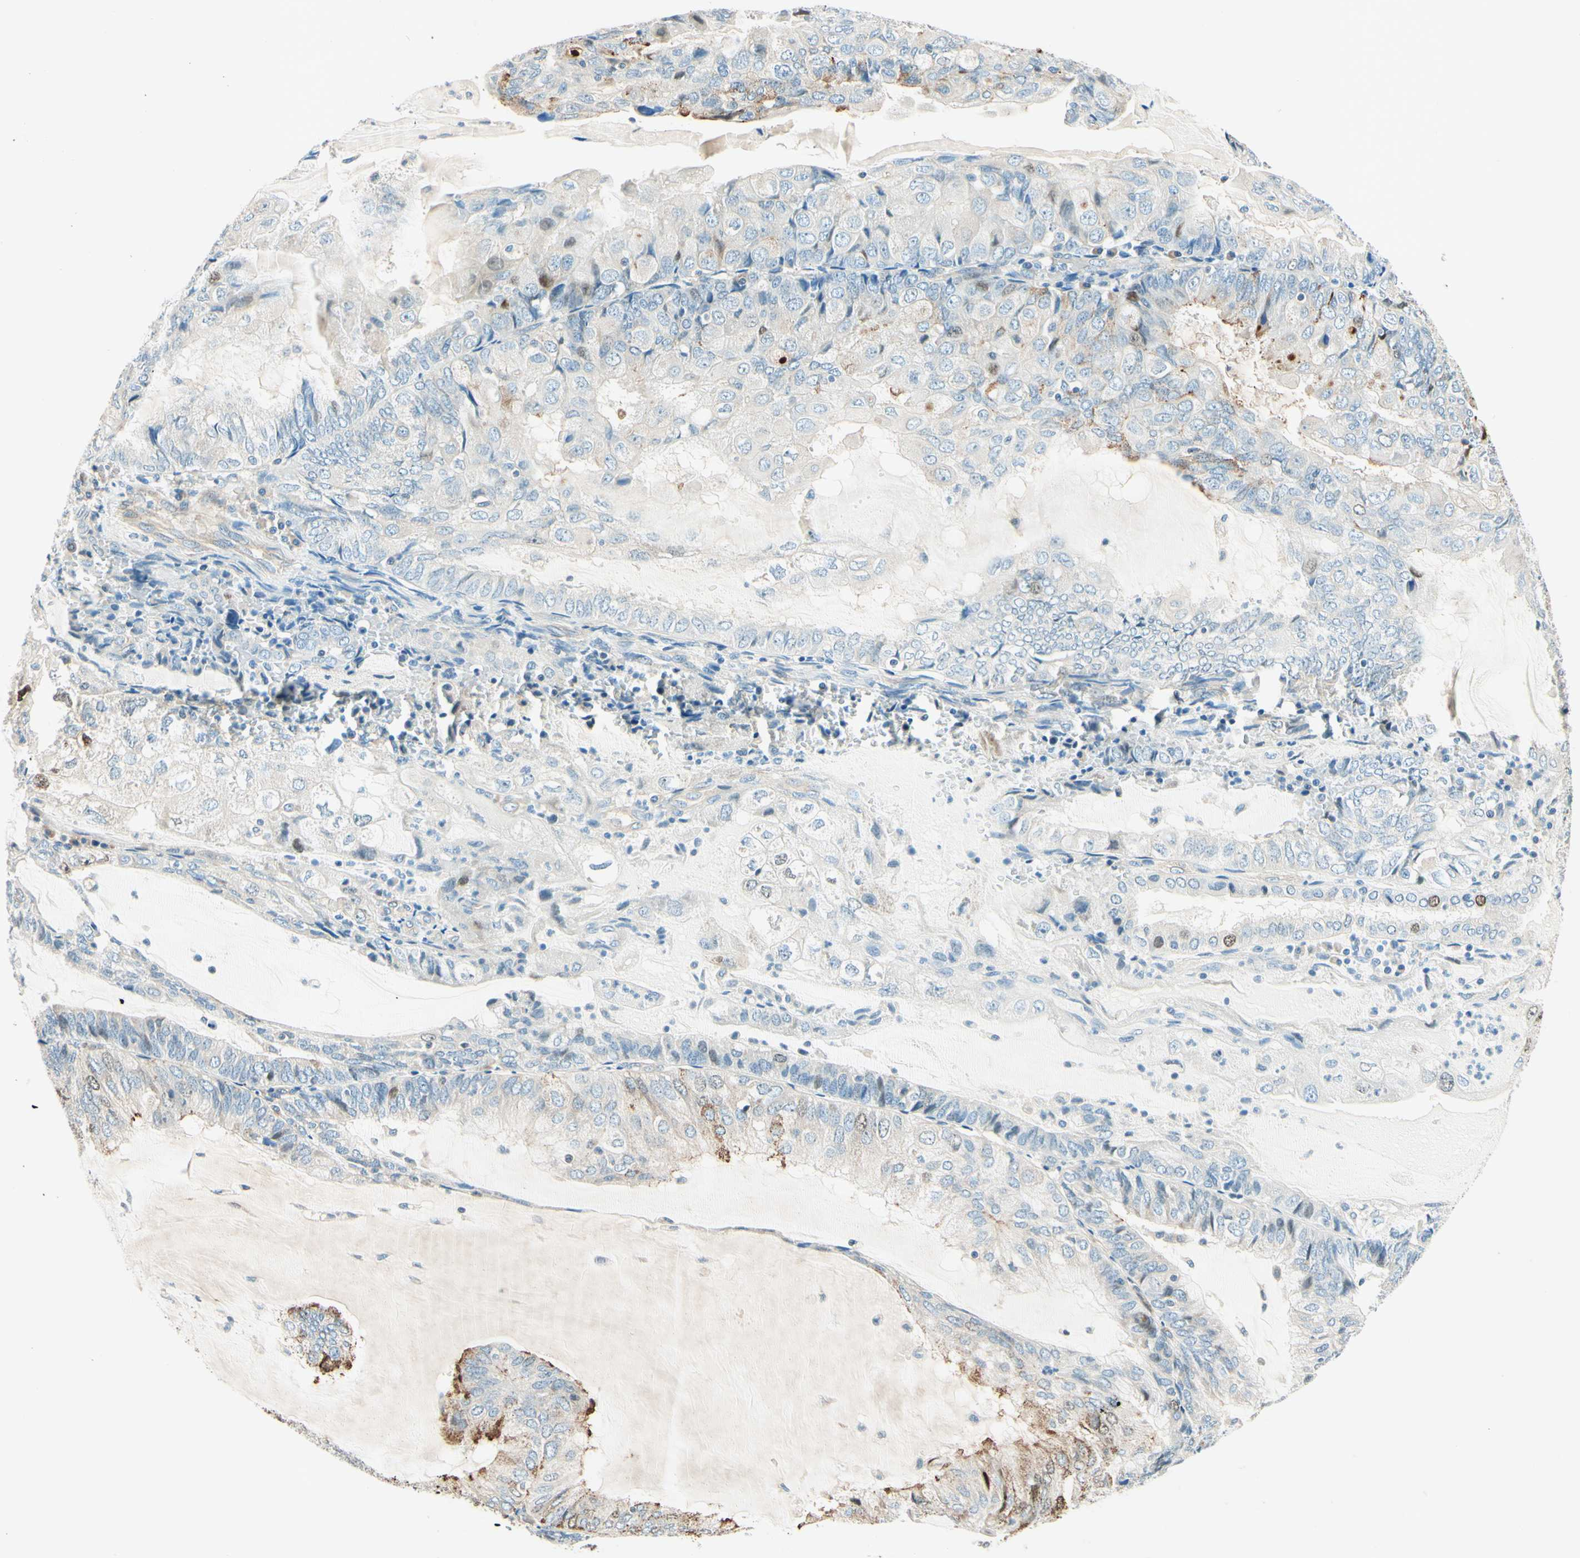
{"staining": {"intensity": "negative", "quantity": "none", "location": "none"}, "tissue": "endometrial cancer", "cell_type": "Tumor cells", "image_type": "cancer", "snomed": [{"axis": "morphology", "description": "Adenocarcinoma, NOS"}, {"axis": "topography", "description": "Endometrium"}], "caption": "Immunohistochemistry image of neoplastic tissue: endometrial adenocarcinoma stained with DAB exhibits no significant protein expression in tumor cells.", "gene": "TAOK2", "patient": {"sex": "female", "age": 81}}